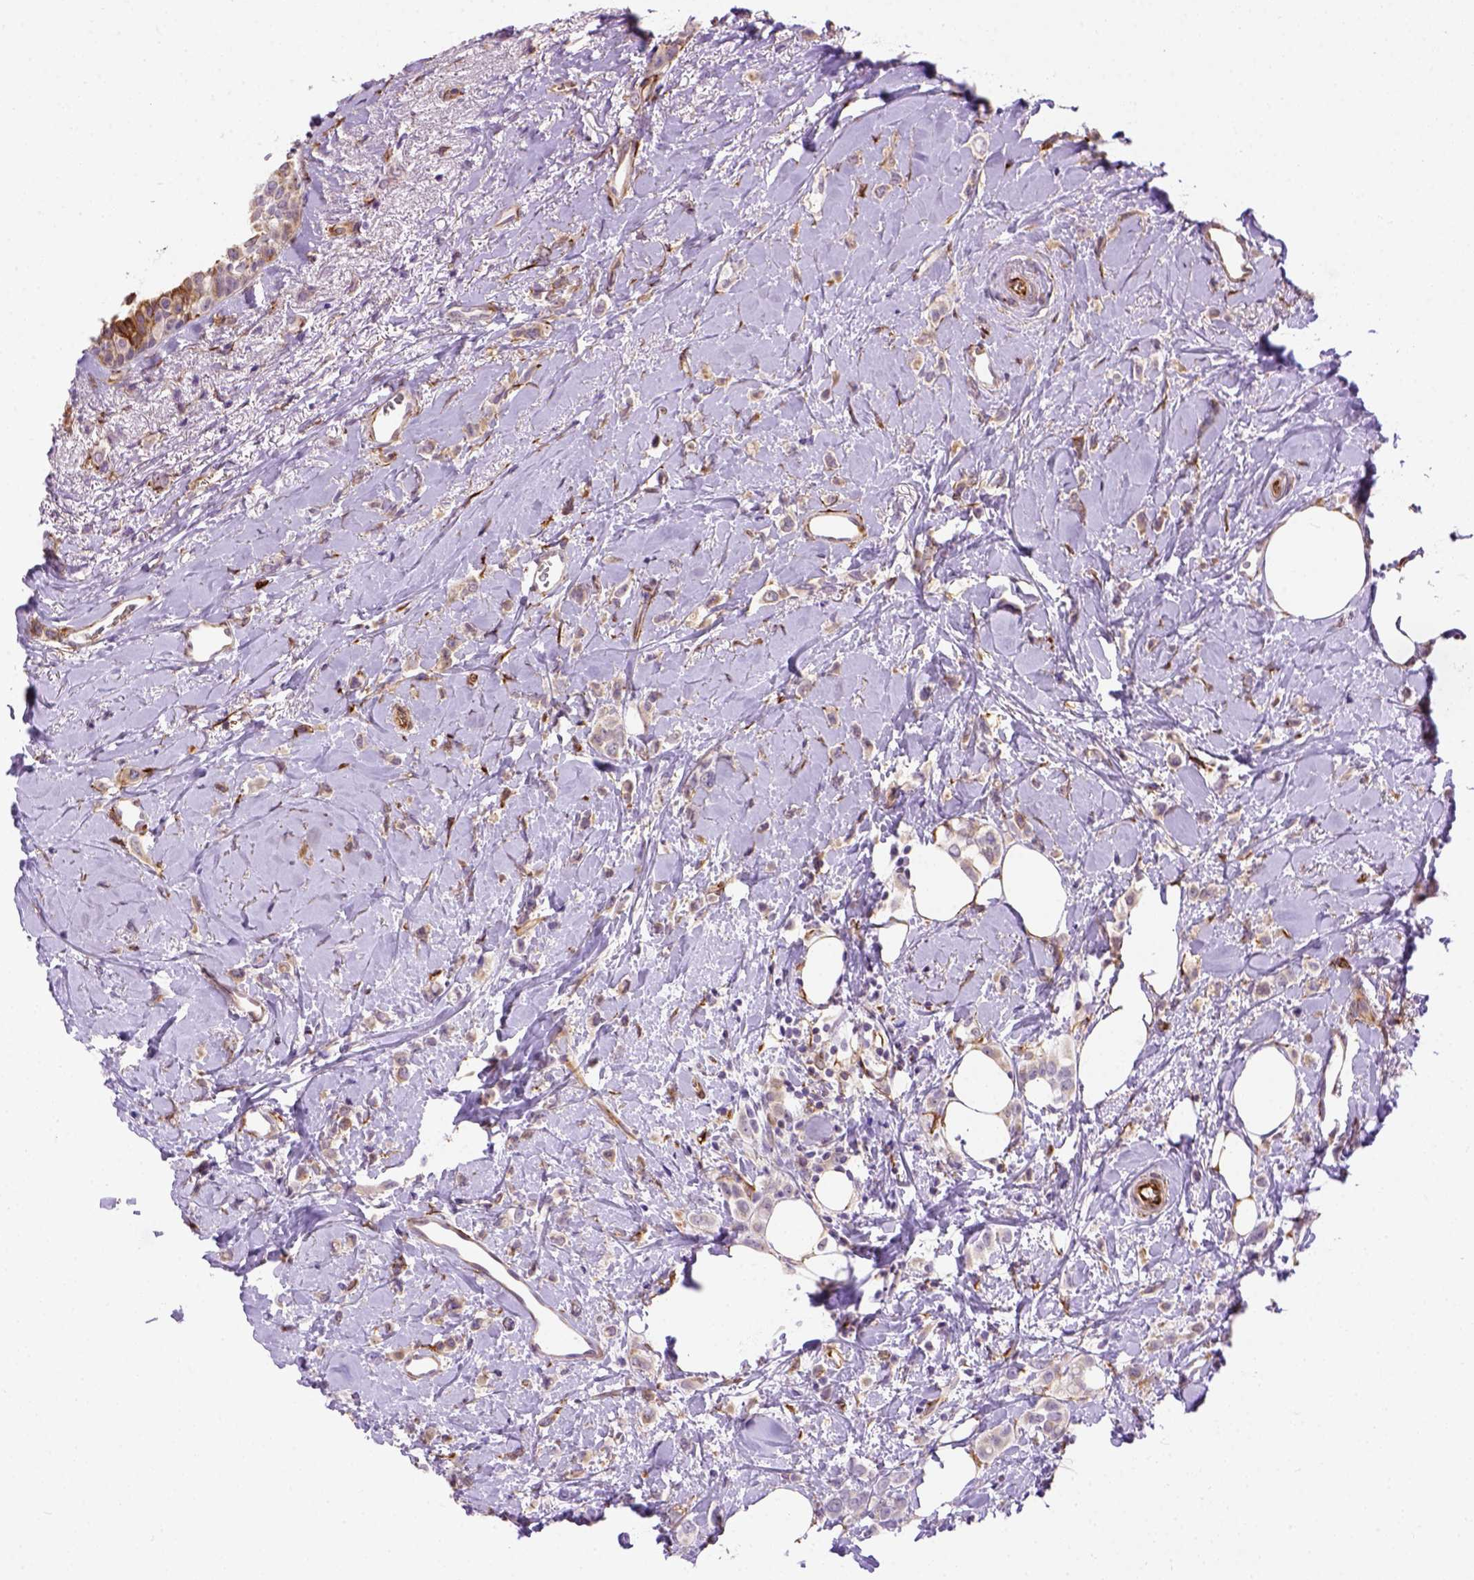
{"staining": {"intensity": "weak", "quantity": ">75%", "location": "cytoplasmic/membranous"}, "tissue": "breast cancer", "cell_type": "Tumor cells", "image_type": "cancer", "snomed": [{"axis": "morphology", "description": "Lobular carcinoma"}, {"axis": "topography", "description": "Breast"}], "caption": "The micrograph exhibits staining of lobular carcinoma (breast), revealing weak cytoplasmic/membranous protein positivity (brown color) within tumor cells.", "gene": "KAZN", "patient": {"sex": "female", "age": 66}}